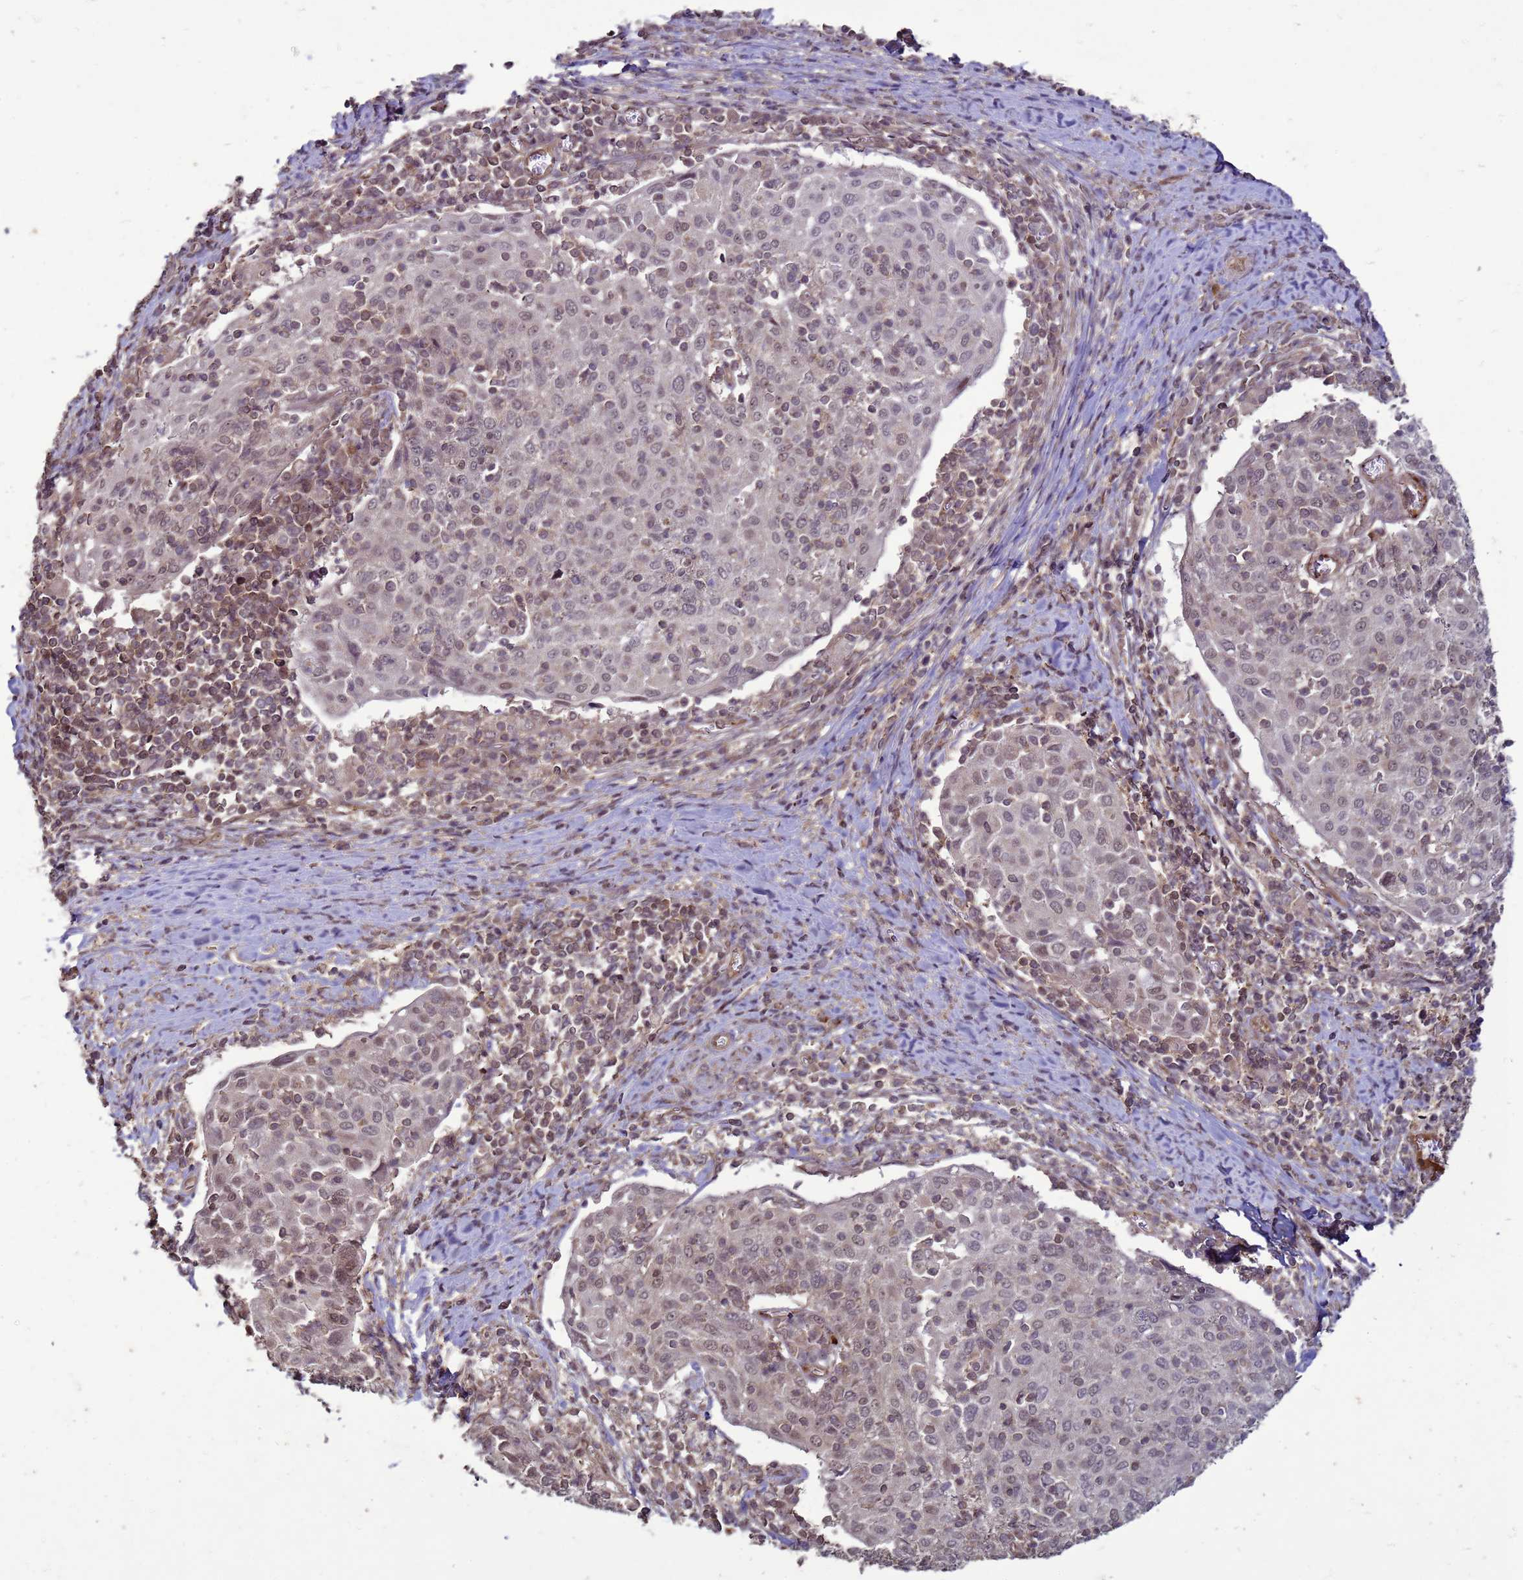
{"staining": {"intensity": "weak", "quantity": "25%-75%", "location": "nuclear"}, "tissue": "cervical cancer", "cell_type": "Tumor cells", "image_type": "cancer", "snomed": [{"axis": "morphology", "description": "Squamous cell carcinoma, NOS"}, {"axis": "topography", "description": "Cervix"}], "caption": "Cervical cancer (squamous cell carcinoma) tissue displays weak nuclear staining in approximately 25%-75% of tumor cells", "gene": "CRBN", "patient": {"sex": "female", "age": 52}}